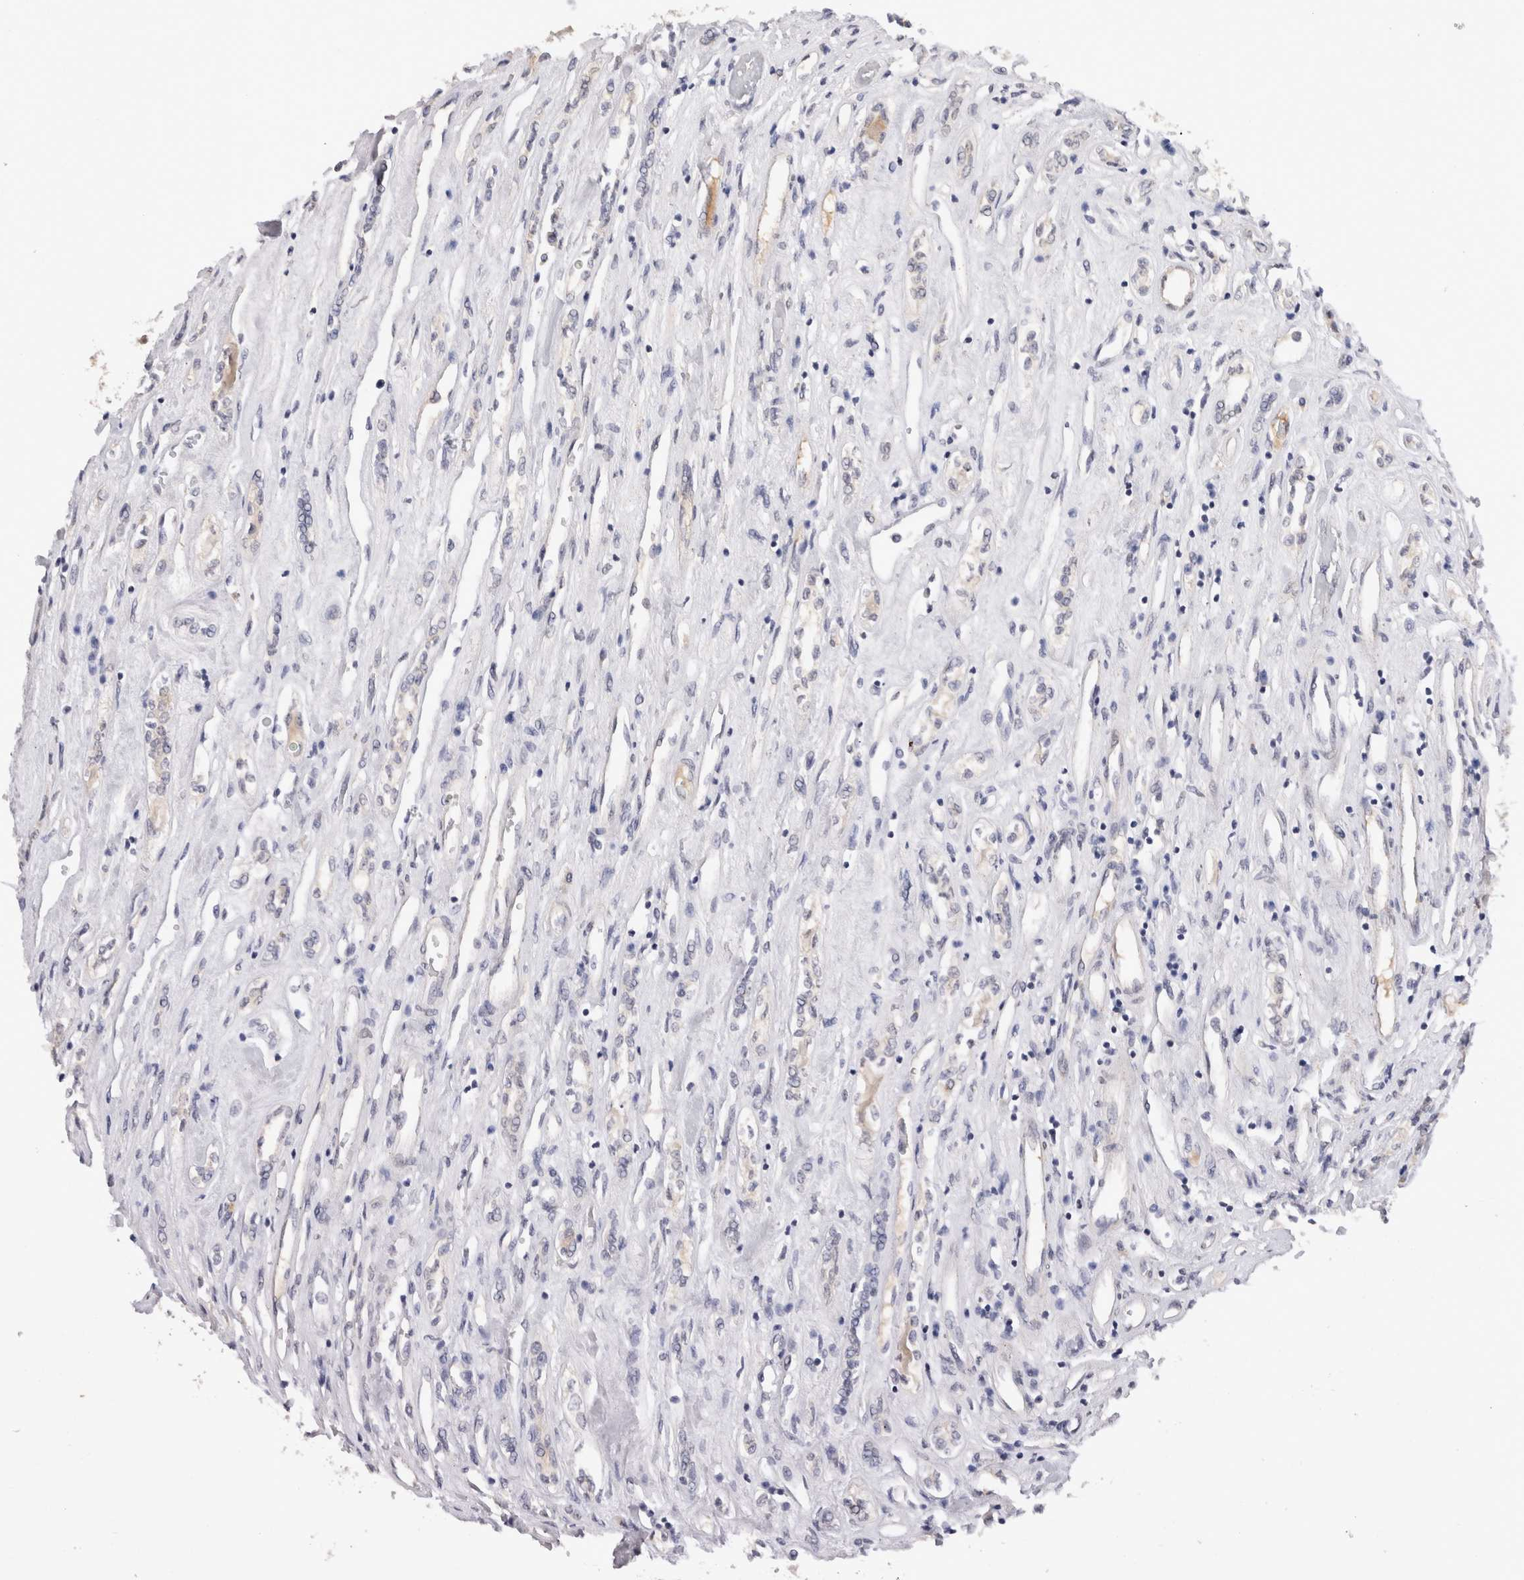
{"staining": {"intensity": "negative", "quantity": "none", "location": "none"}, "tissue": "renal cancer", "cell_type": "Tumor cells", "image_type": "cancer", "snomed": [{"axis": "morphology", "description": "Adenocarcinoma, NOS"}, {"axis": "topography", "description": "Kidney"}], "caption": "Renal cancer was stained to show a protein in brown. There is no significant staining in tumor cells.", "gene": "CRYBG1", "patient": {"sex": "female", "age": 70}}